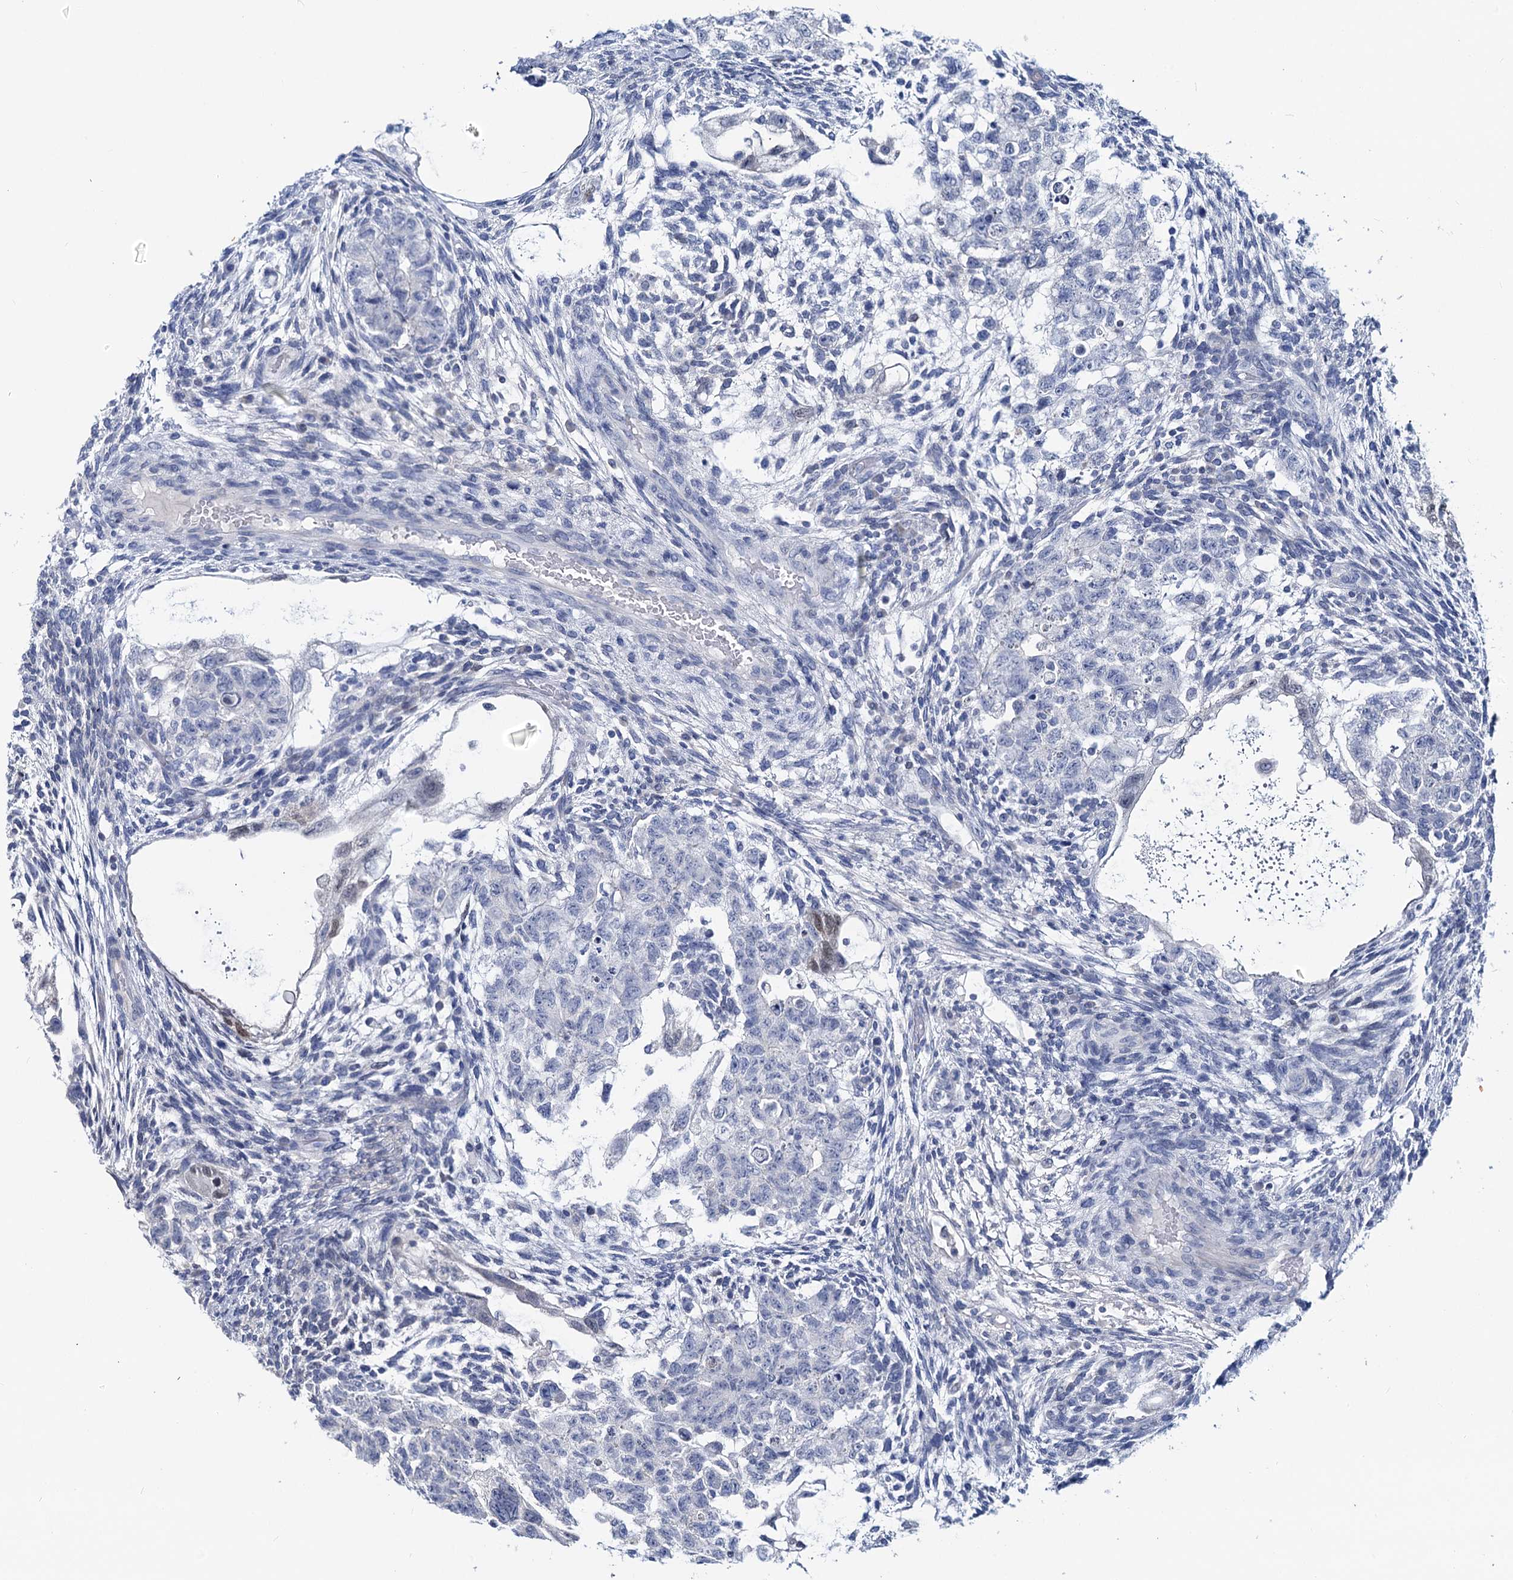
{"staining": {"intensity": "negative", "quantity": "none", "location": "none"}, "tissue": "testis cancer", "cell_type": "Tumor cells", "image_type": "cancer", "snomed": [{"axis": "morphology", "description": "Carcinoma, Embryonal, NOS"}, {"axis": "topography", "description": "Testis"}], "caption": "High magnification brightfield microscopy of testis cancer (embryonal carcinoma) stained with DAB (3,3'-diaminobenzidine) (brown) and counterstained with hematoxylin (blue): tumor cells show no significant positivity.", "gene": "TOX3", "patient": {"sex": "male", "age": 36}}